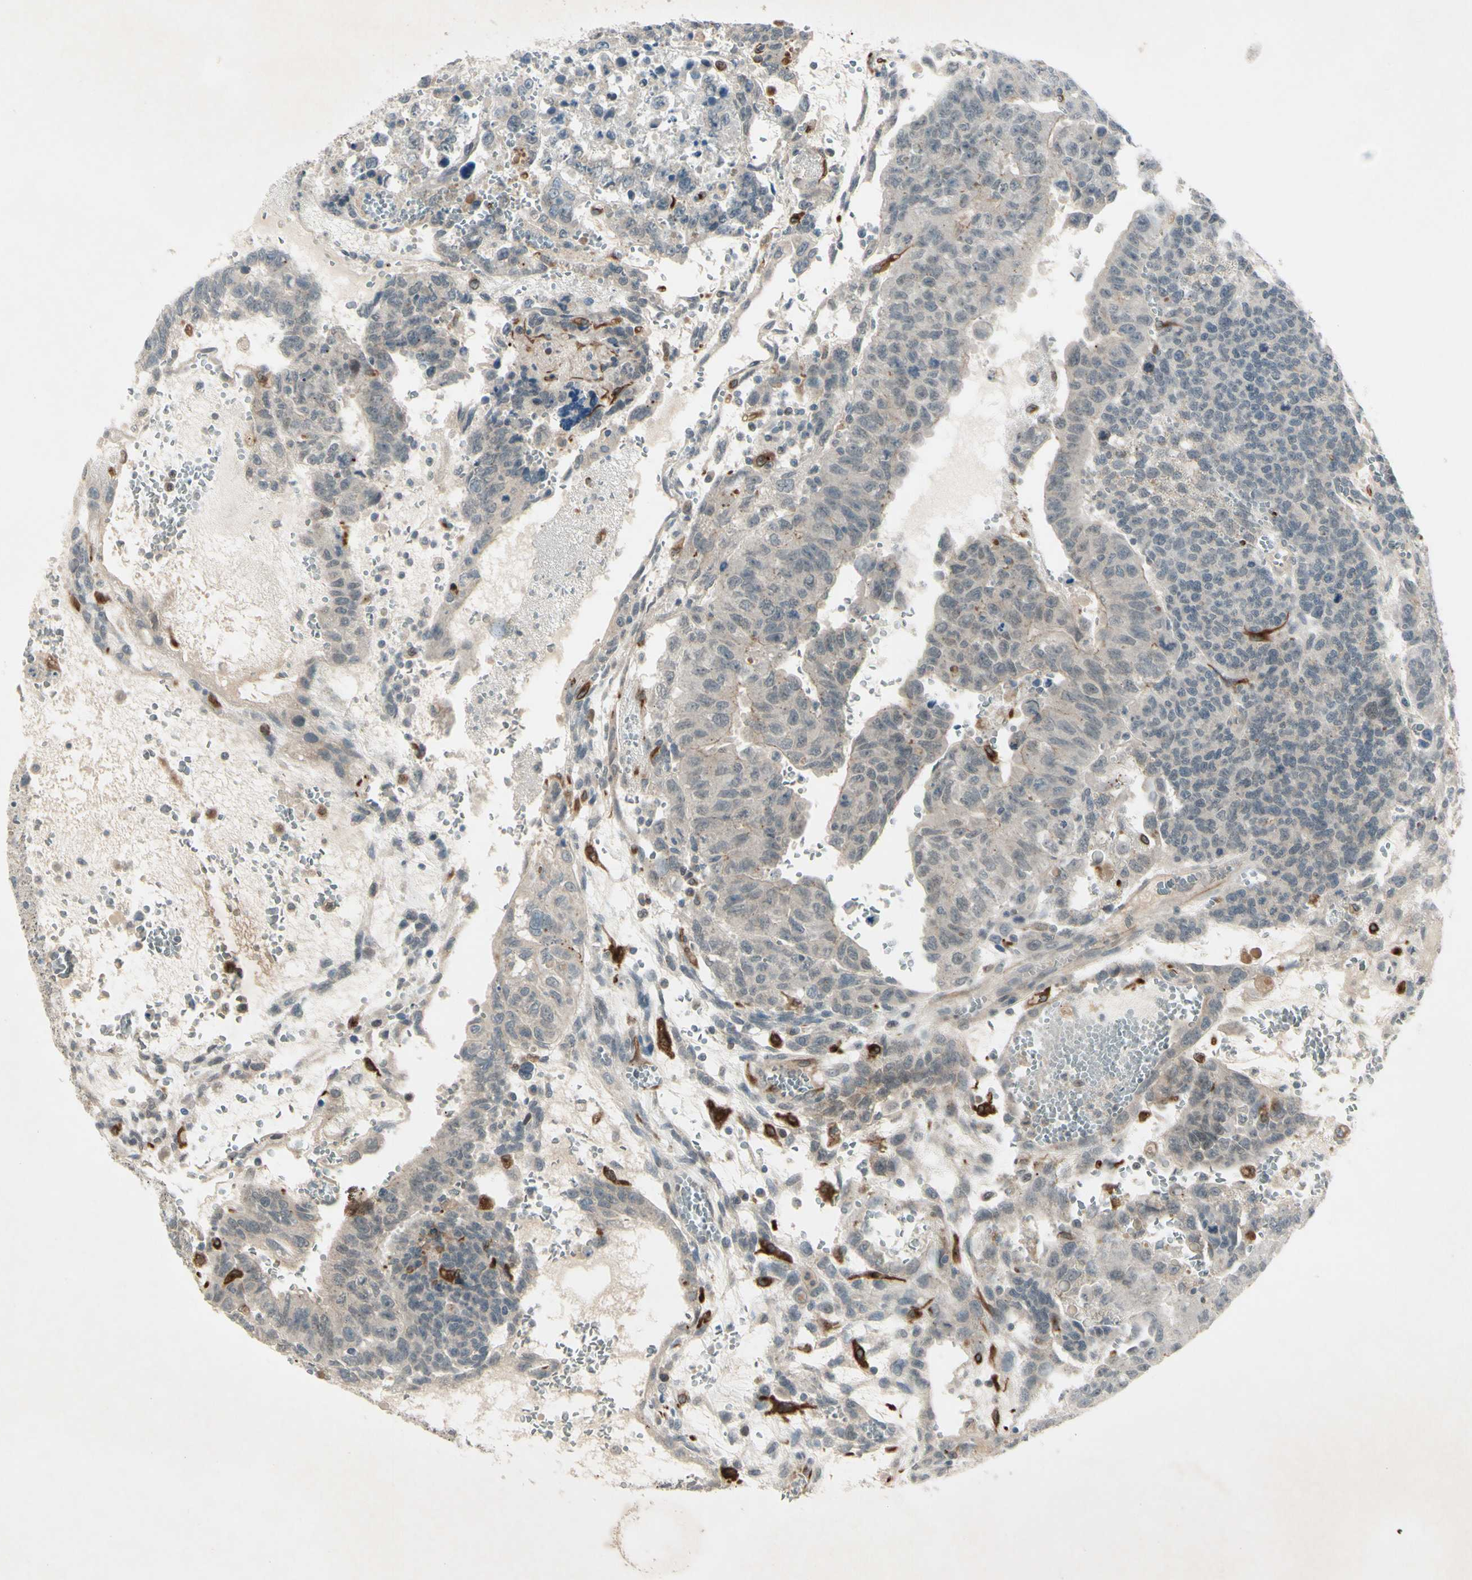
{"staining": {"intensity": "negative", "quantity": "none", "location": "none"}, "tissue": "testis cancer", "cell_type": "Tumor cells", "image_type": "cancer", "snomed": [{"axis": "morphology", "description": "Seminoma, NOS"}, {"axis": "morphology", "description": "Carcinoma, Embryonal, NOS"}, {"axis": "topography", "description": "Testis"}], "caption": "Tumor cells are negative for protein expression in human testis cancer (seminoma). Nuclei are stained in blue.", "gene": "FGFR2", "patient": {"sex": "male", "age": 52}}